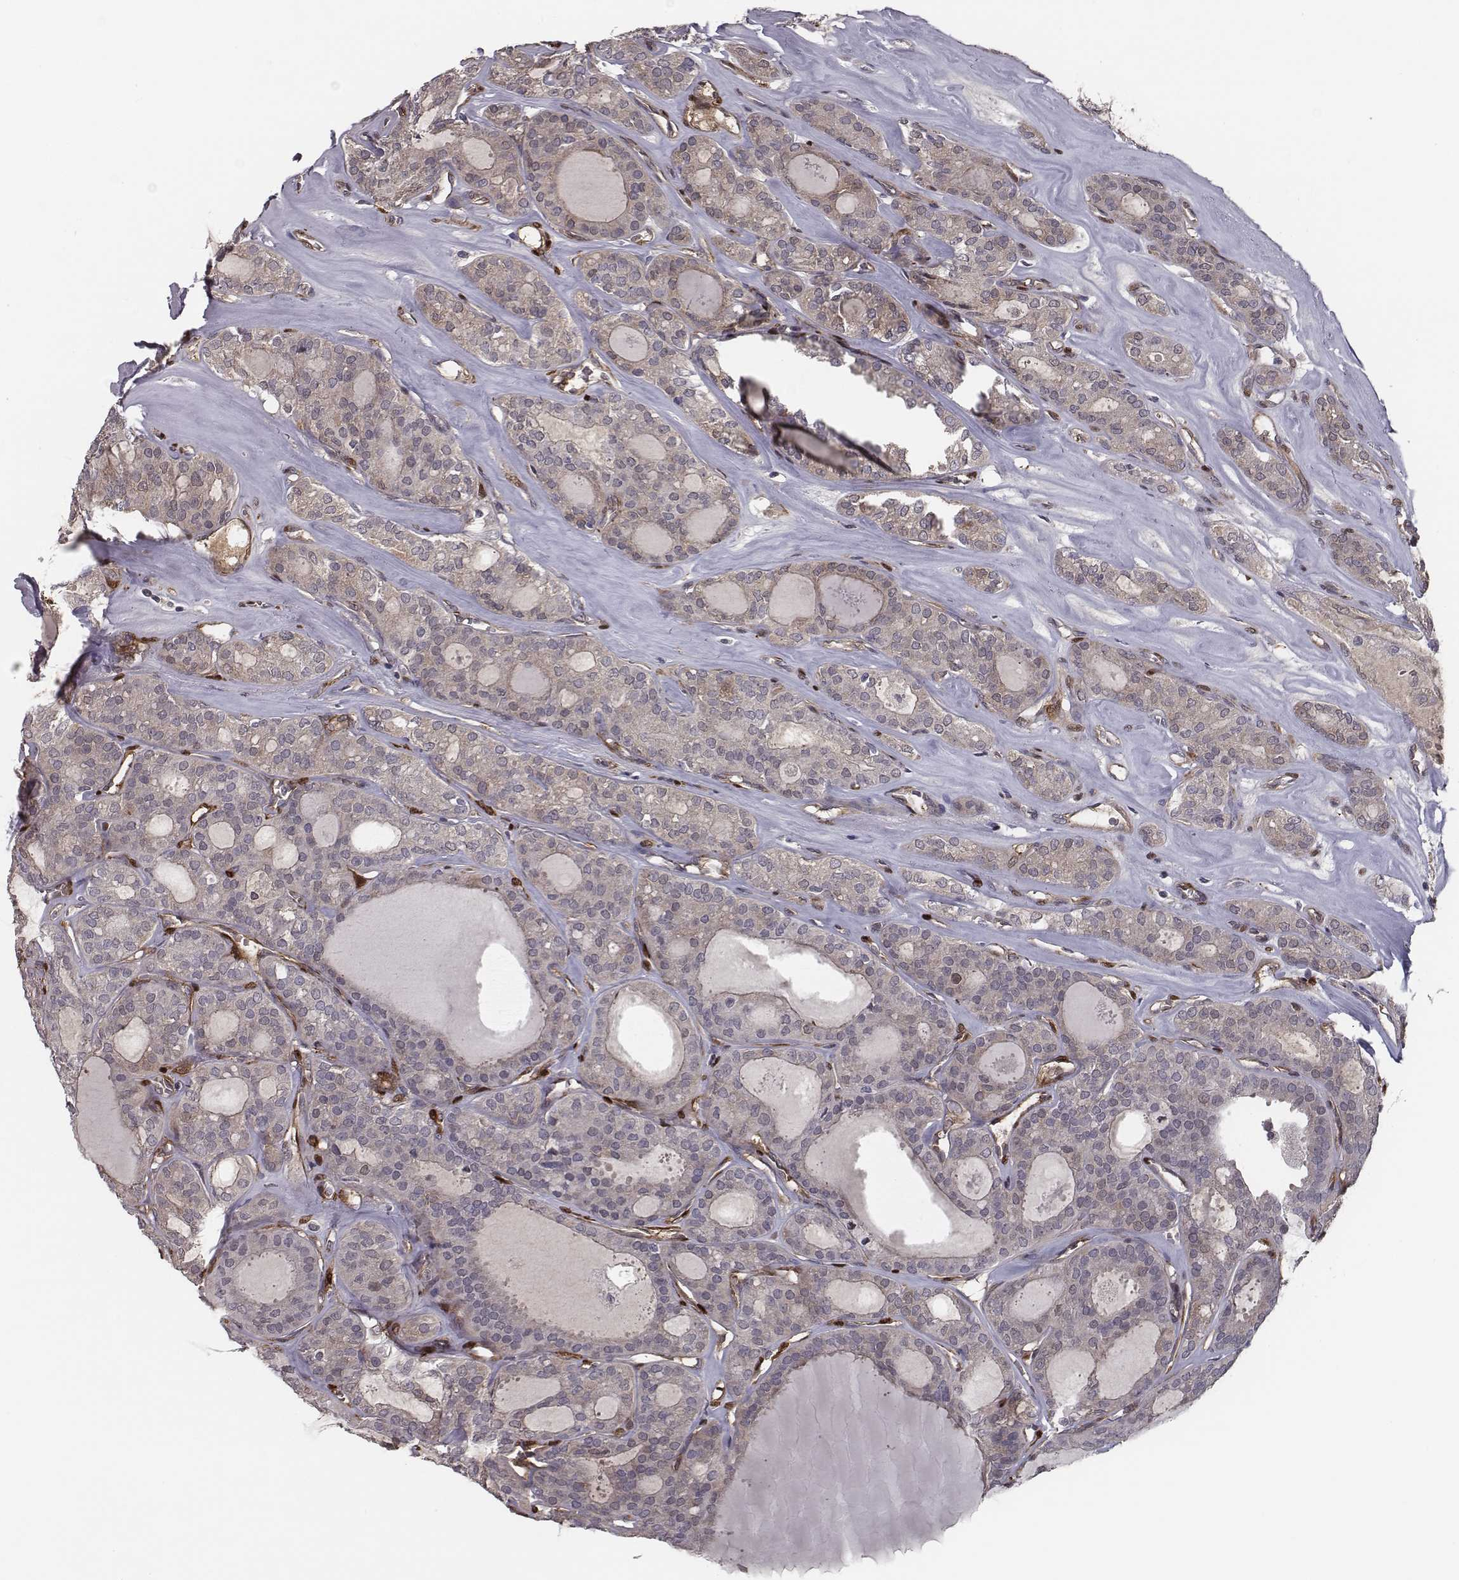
{"staining": {"intensity": "weak", "quantity": "<25%", "location": "cytoplasmic/membranous"}, "tissue": "thyroid cancer", "cell_type": "Tumor cells", "image_type": "cancer", "snomed": [{"axis": "morphology", "description": "Follicular adenoma carcinoma, NOS"}, {"axis": "topography", "description": "Thyroid gland"}], "caption": "Tumor cells are negative for protein expression in human thyroid cancer.", "gene": "ISYNA1", "patient": {"sex": "male", "age": 75}}